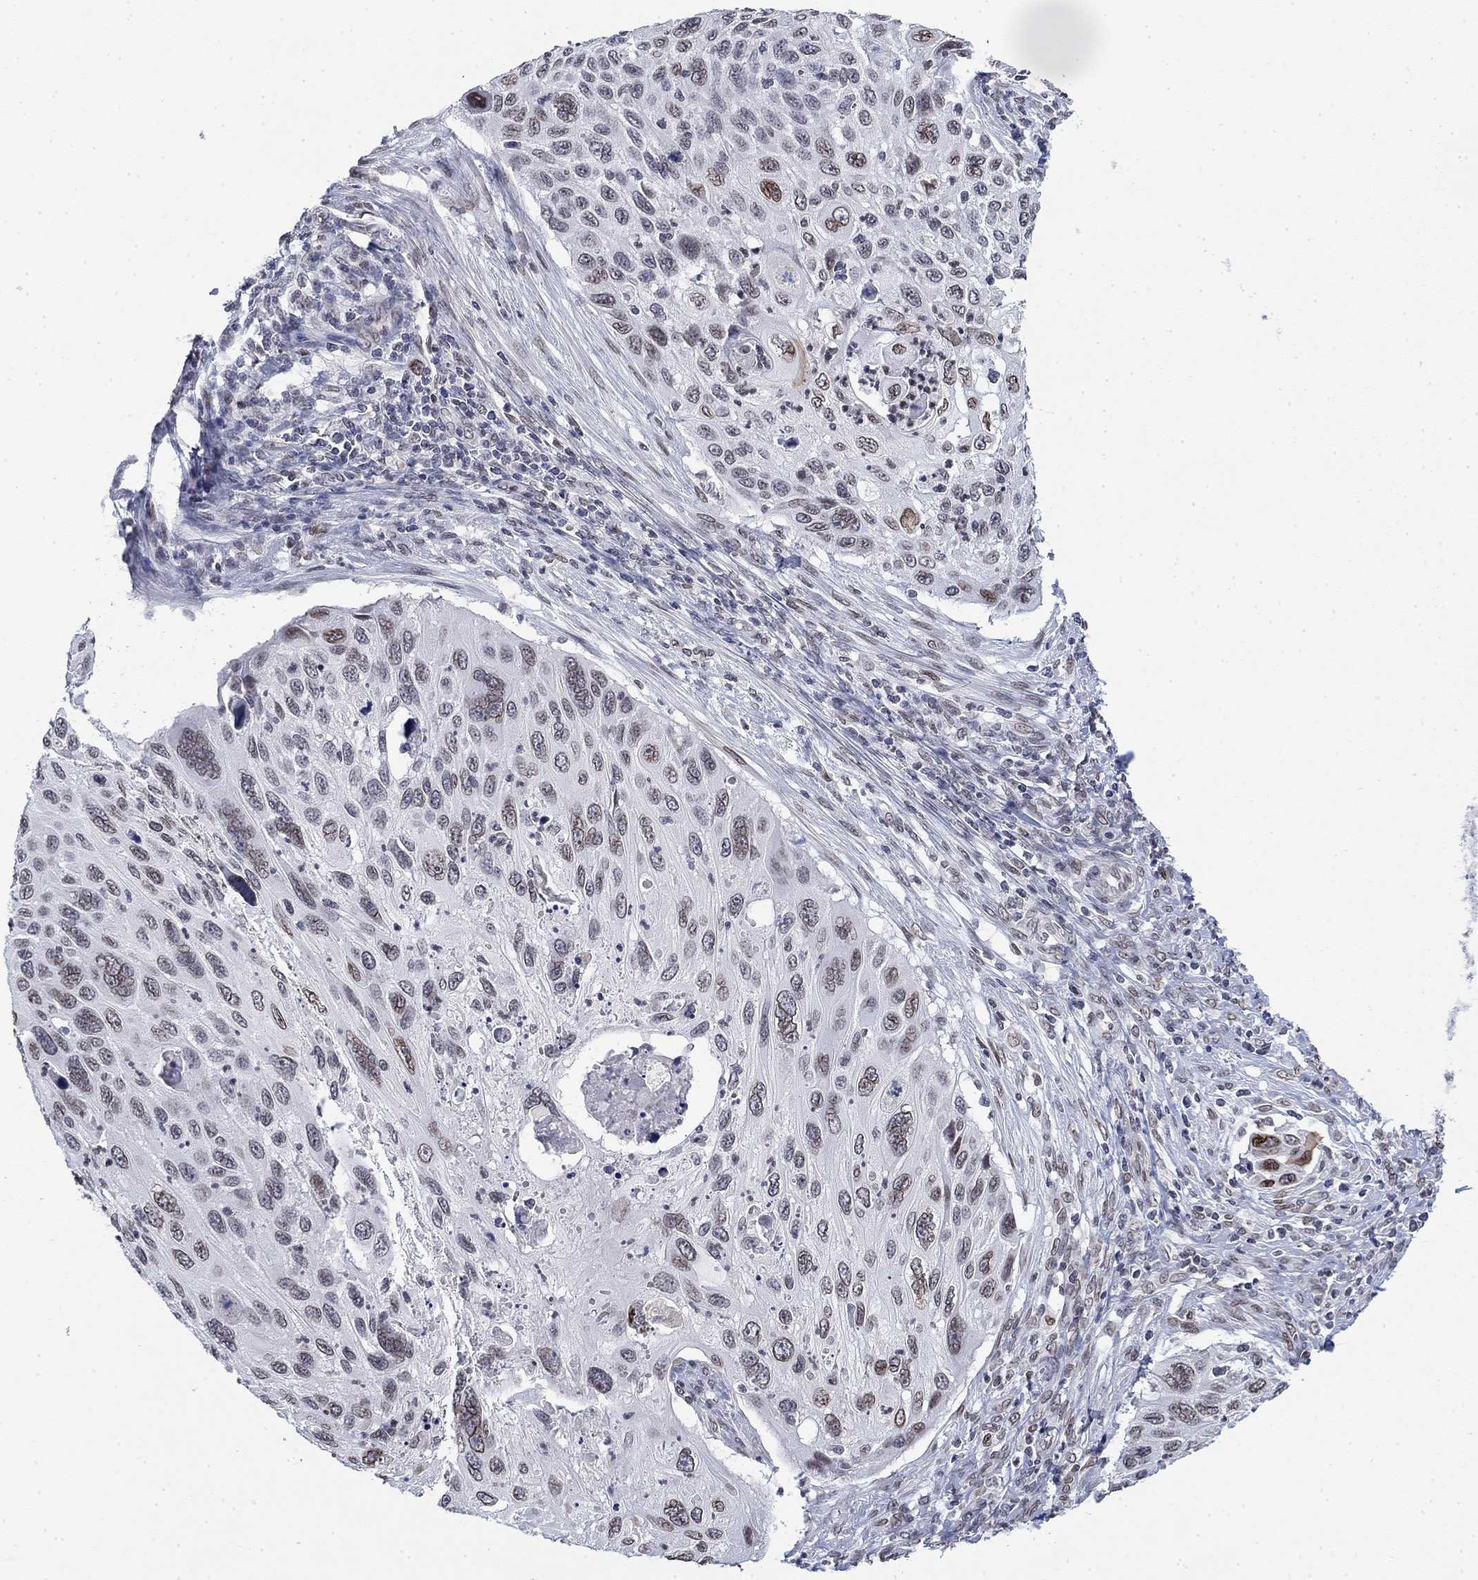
{"staining": {"intensity": "strong", "quantity": "<25%", "location": "cytoplasmic/membranous,nuclear"}, "tissue": "cervical cancer", "cell_type": "Tumor cells", "image_type": "cancer", "snomed": [{"axis": "morphology", "description": "Squamous cell carcinoma, NOS"}, {"axis": "topography", "description": "Cervix"}], "caption": "DAB (3,3'-diaminobenzidine) immunohistochemical staining of cervical cancer (squamous cell carcinoma) reveals strong cytoplasmic/membranous and nuclear protein staining in approximately <25% of tumor cells.", "gene": "TOR1AIP1", "patient": {"sex": "female", "age": 70}}